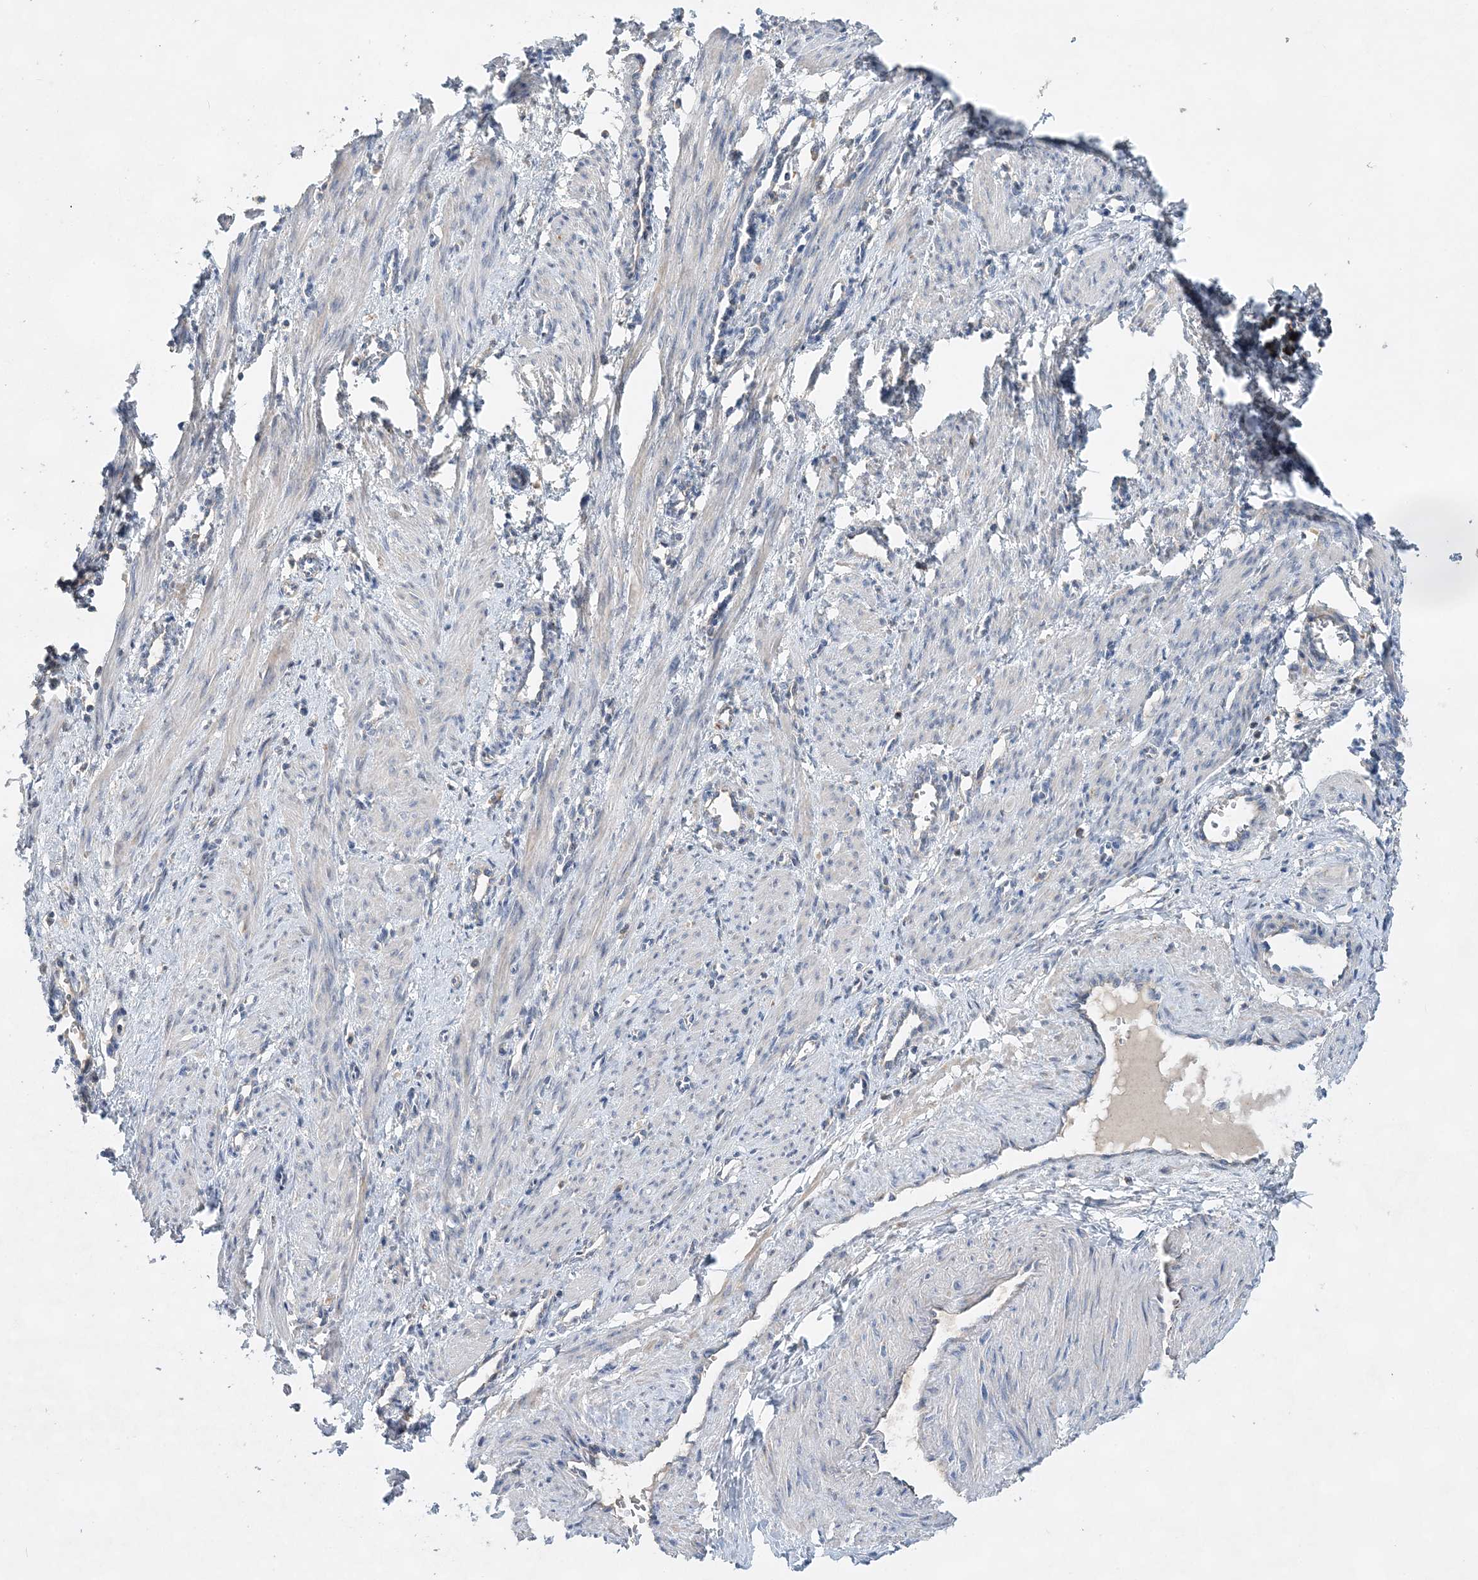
{"staining": {"intensity": "negative", "quantity": "none", "location": "none"}, "tissue": "smooth muscle", "cell_type": "Smooth muscle cells", "image_type": "normal", "snomed": [{"axis": "morphology", "description": "Normal tissue, NOS"}, {"axis": "topography", "description": "Endometrium"}], "caption": "Immunohistochemical staining of normal human smooth muscle exhibits no significant staining in smooth muscle cells.", "gene": "TRAPPC13", "patient": {"sex": "female", "age": 33}}